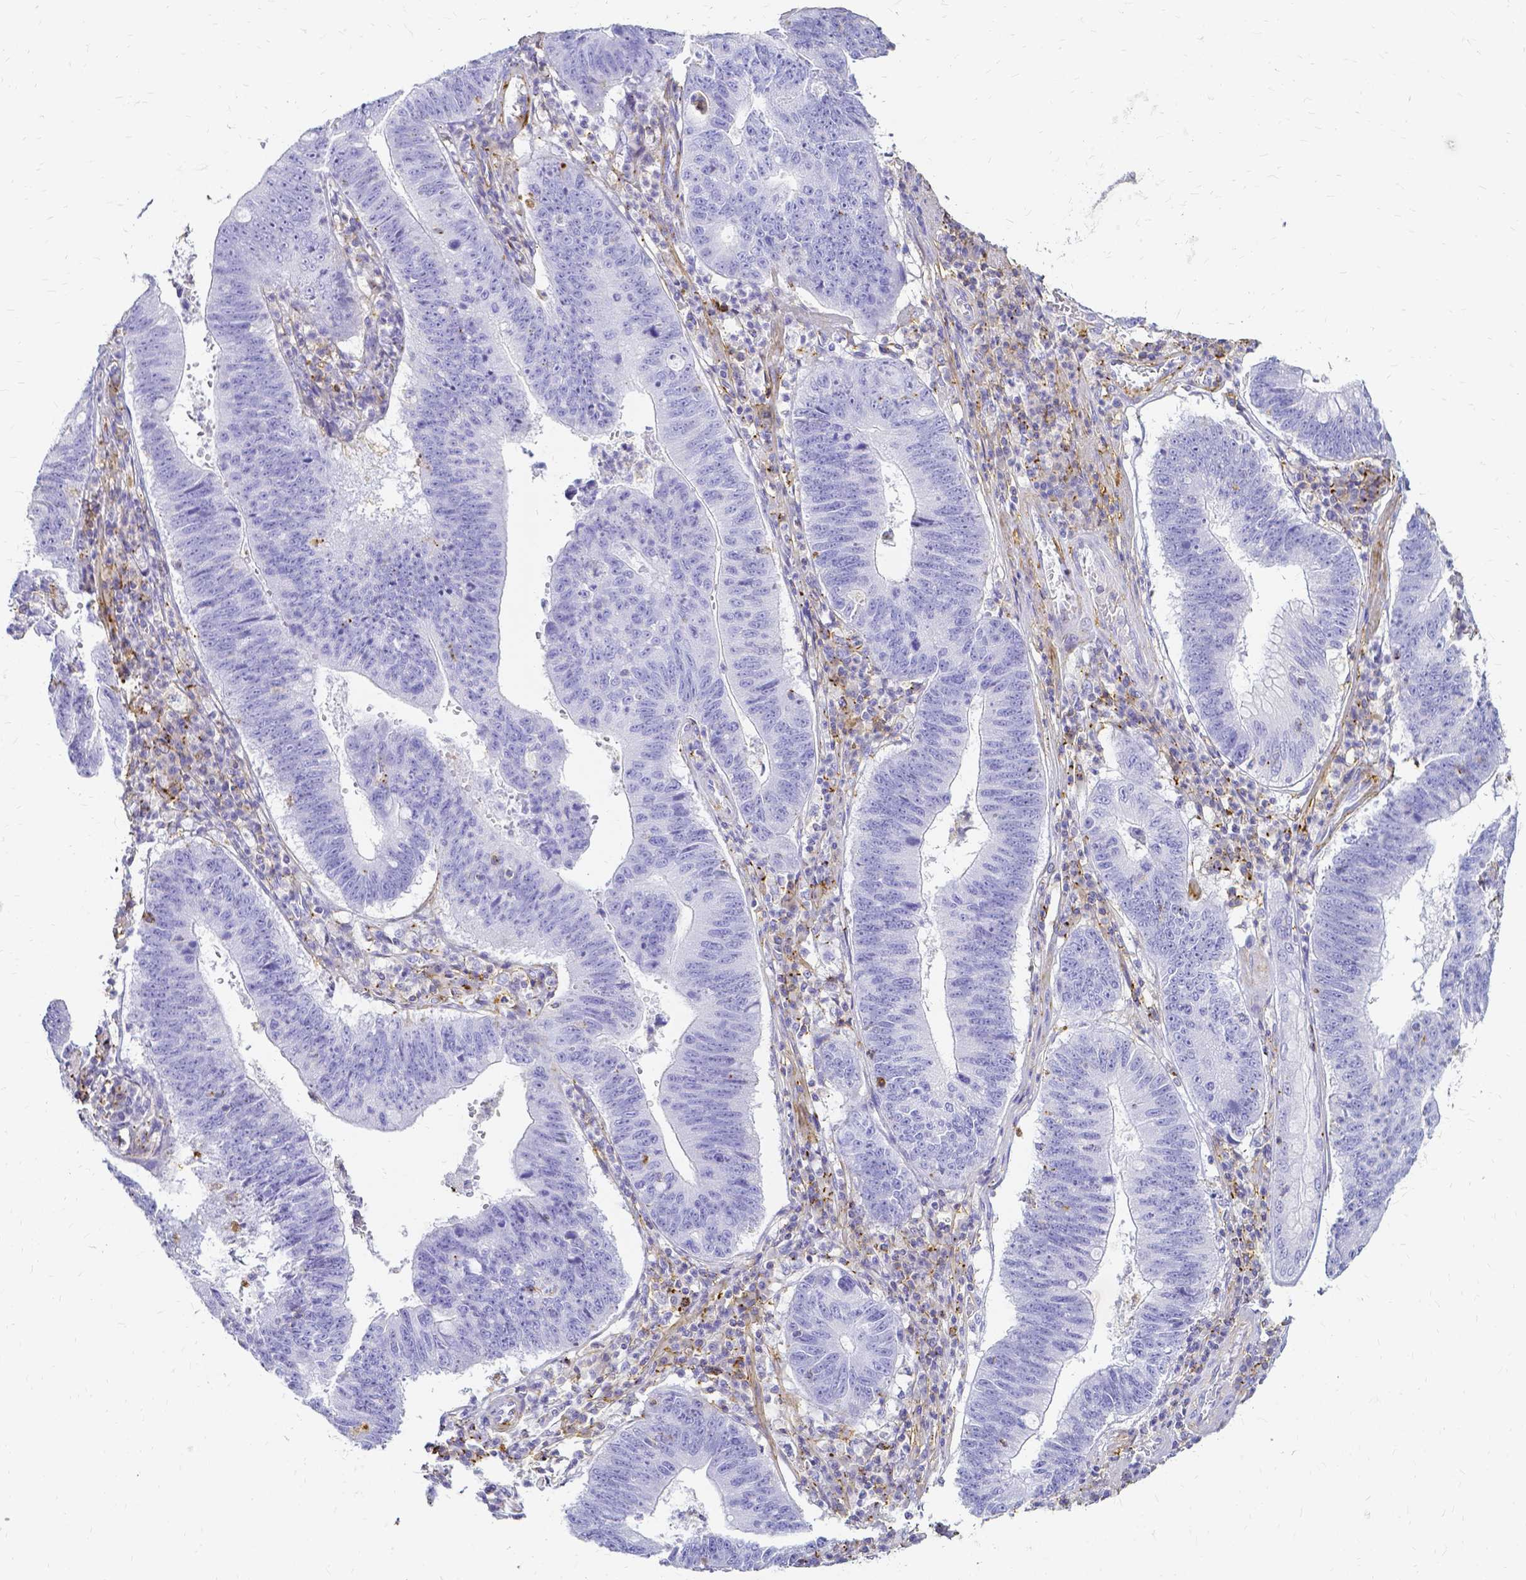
{"staining": {"intensity": "negative", "quantity": "none", "location": "none"}, "tissue": "stomach cancer", "cell_type": "Tumor cells", "image_type": "cancer", "snomed": [{"axis": "morphology", "description": "Adenocarcinoma, NOS"}, {"axis": "topography", "description": "Stomach"}], "caption": "Adenocarcinoma (stomach) was stained to show a protein in brown. There is no significant staining in tumor cells.", "gene": "HSPA12A", "patient": {"sex": "male", "age": 59}}